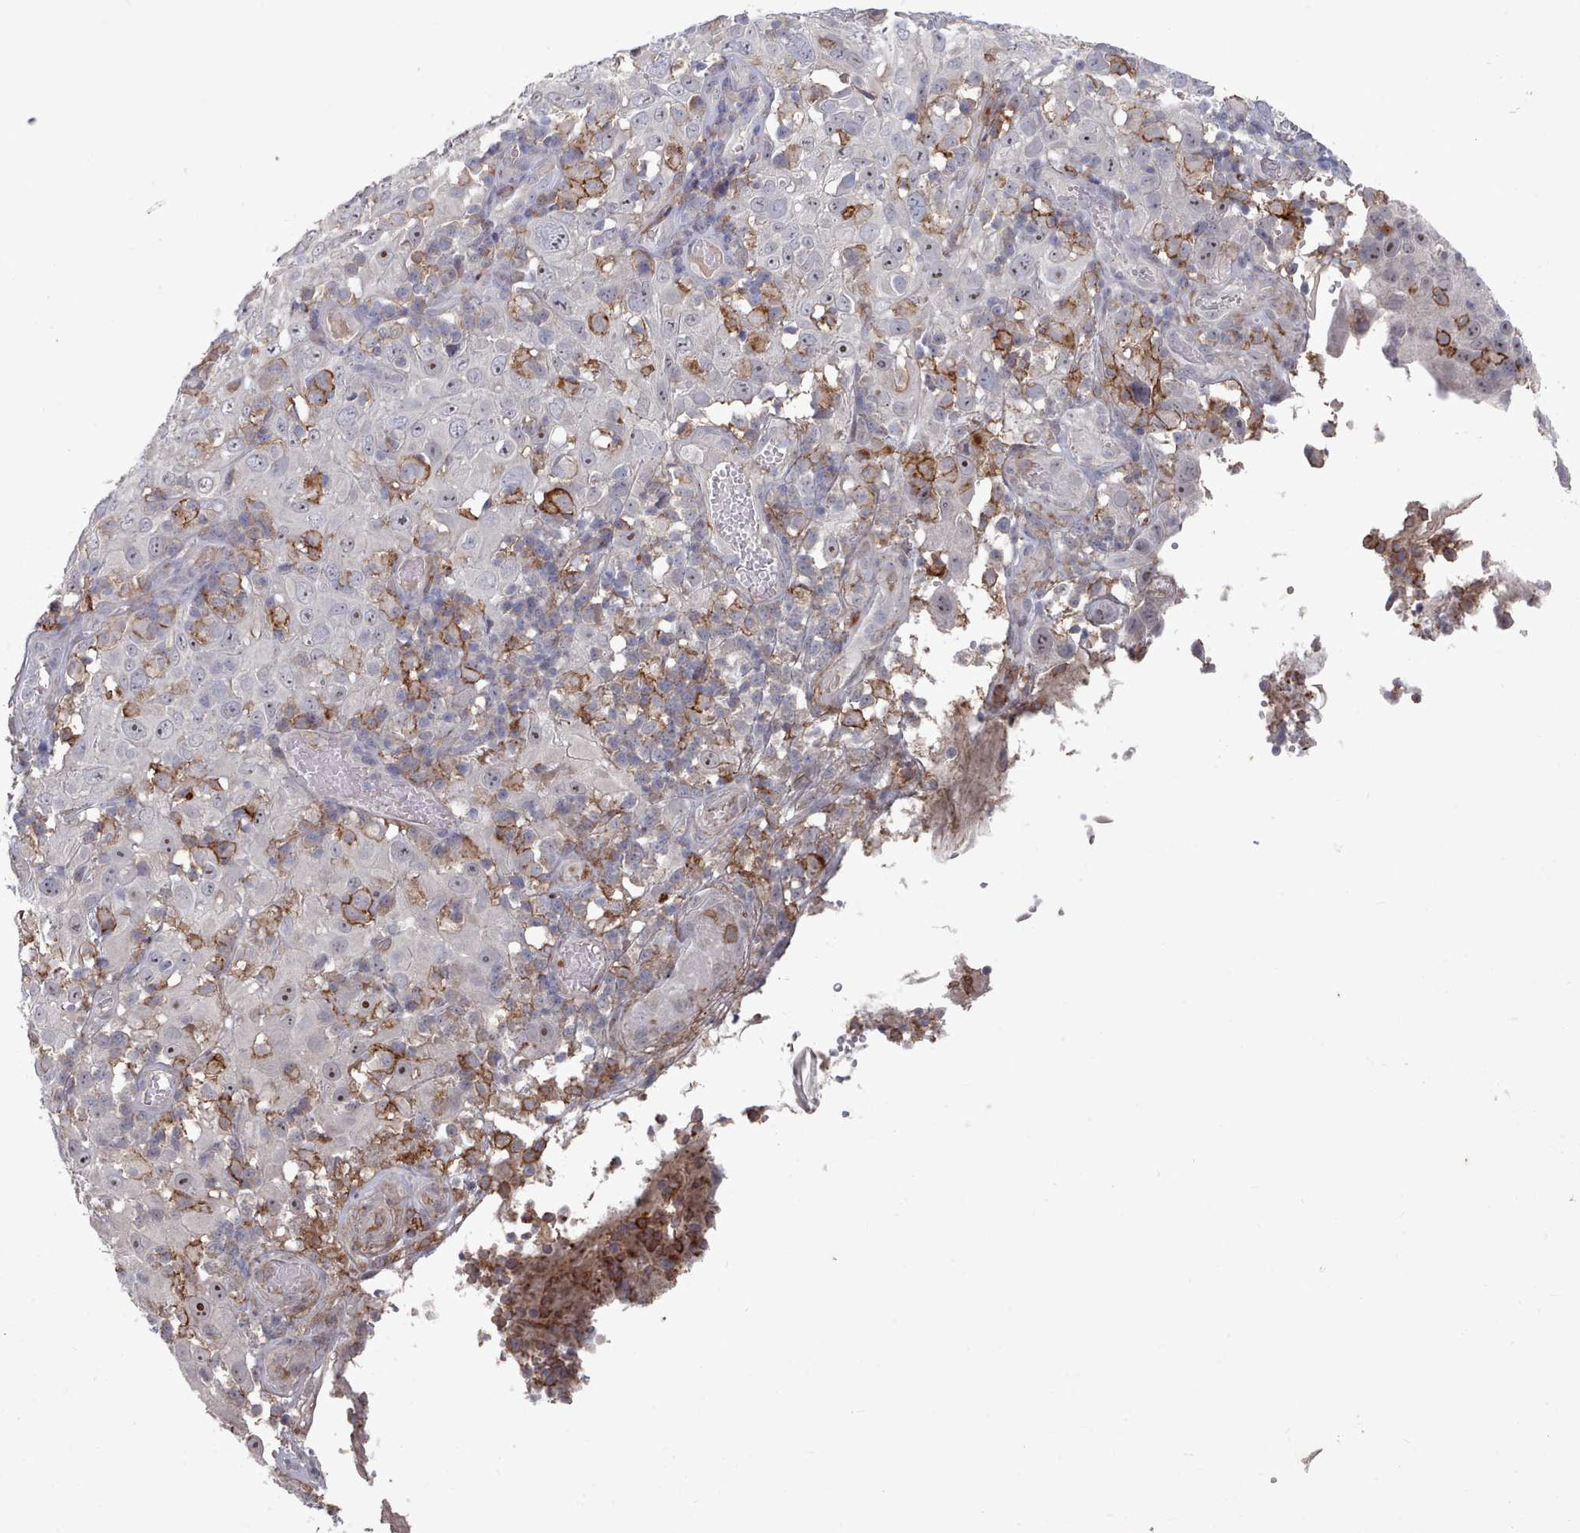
{"staining": {"intensity": "negative", "quantity": "none", "location": "none"}, "tissue": "cervical cancer", "cell_type": "Tumor cells", "image_type": "cancer", "snomed": [{"axis": "morphology", "description": "Squamous cell carcinoma, NOS"}, {"axis": "topography", "description": "Cervix"}], "caption": "There is no significant expression in tumor cells of cervical squamous cell carcinoma.", "gene": "COL8A2", "patient": {"sex": "female", "age": 46}}